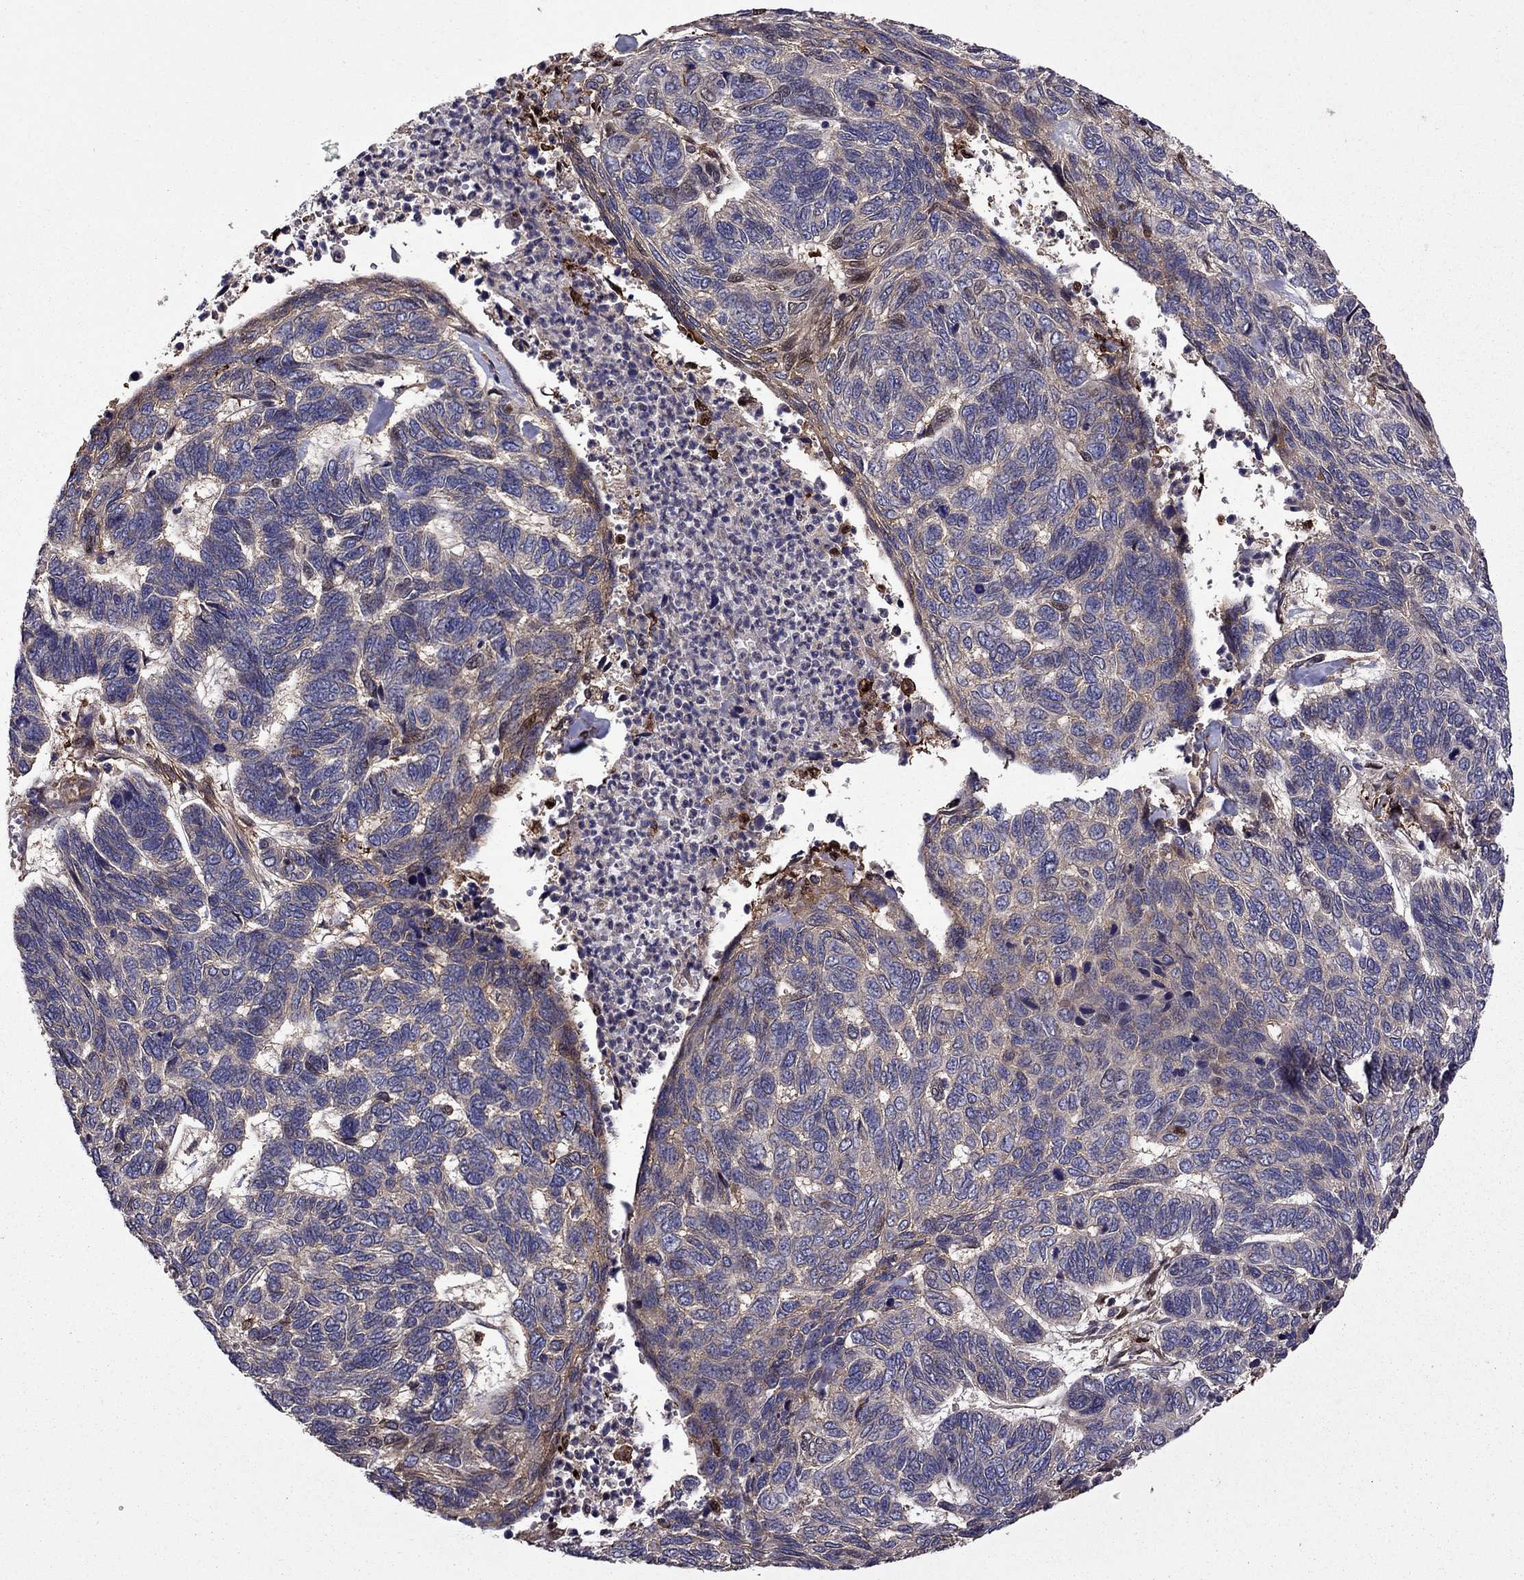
{"staining": {"intensity": "weak", "quantity": "<25%", "location": "cytoplasmic/membranous"}, "tissue": "skin cancer", "cell_type": "Tumor cells", "image_type": "cancer", "snomed": [{"axis": "morphology", "description": "Basal cell carcinoma"}, {"axis": "topography", "description": "Skin"}], "caption": "Tumor cells show no significant protein positivity in skin basal cell carcinoma. (DAB immunohistochemistry (IHC) visualized using brightfield microscopy, high magnification).", "gene": "ITGB1", "patient": {"sex": "female", "age": 65}}